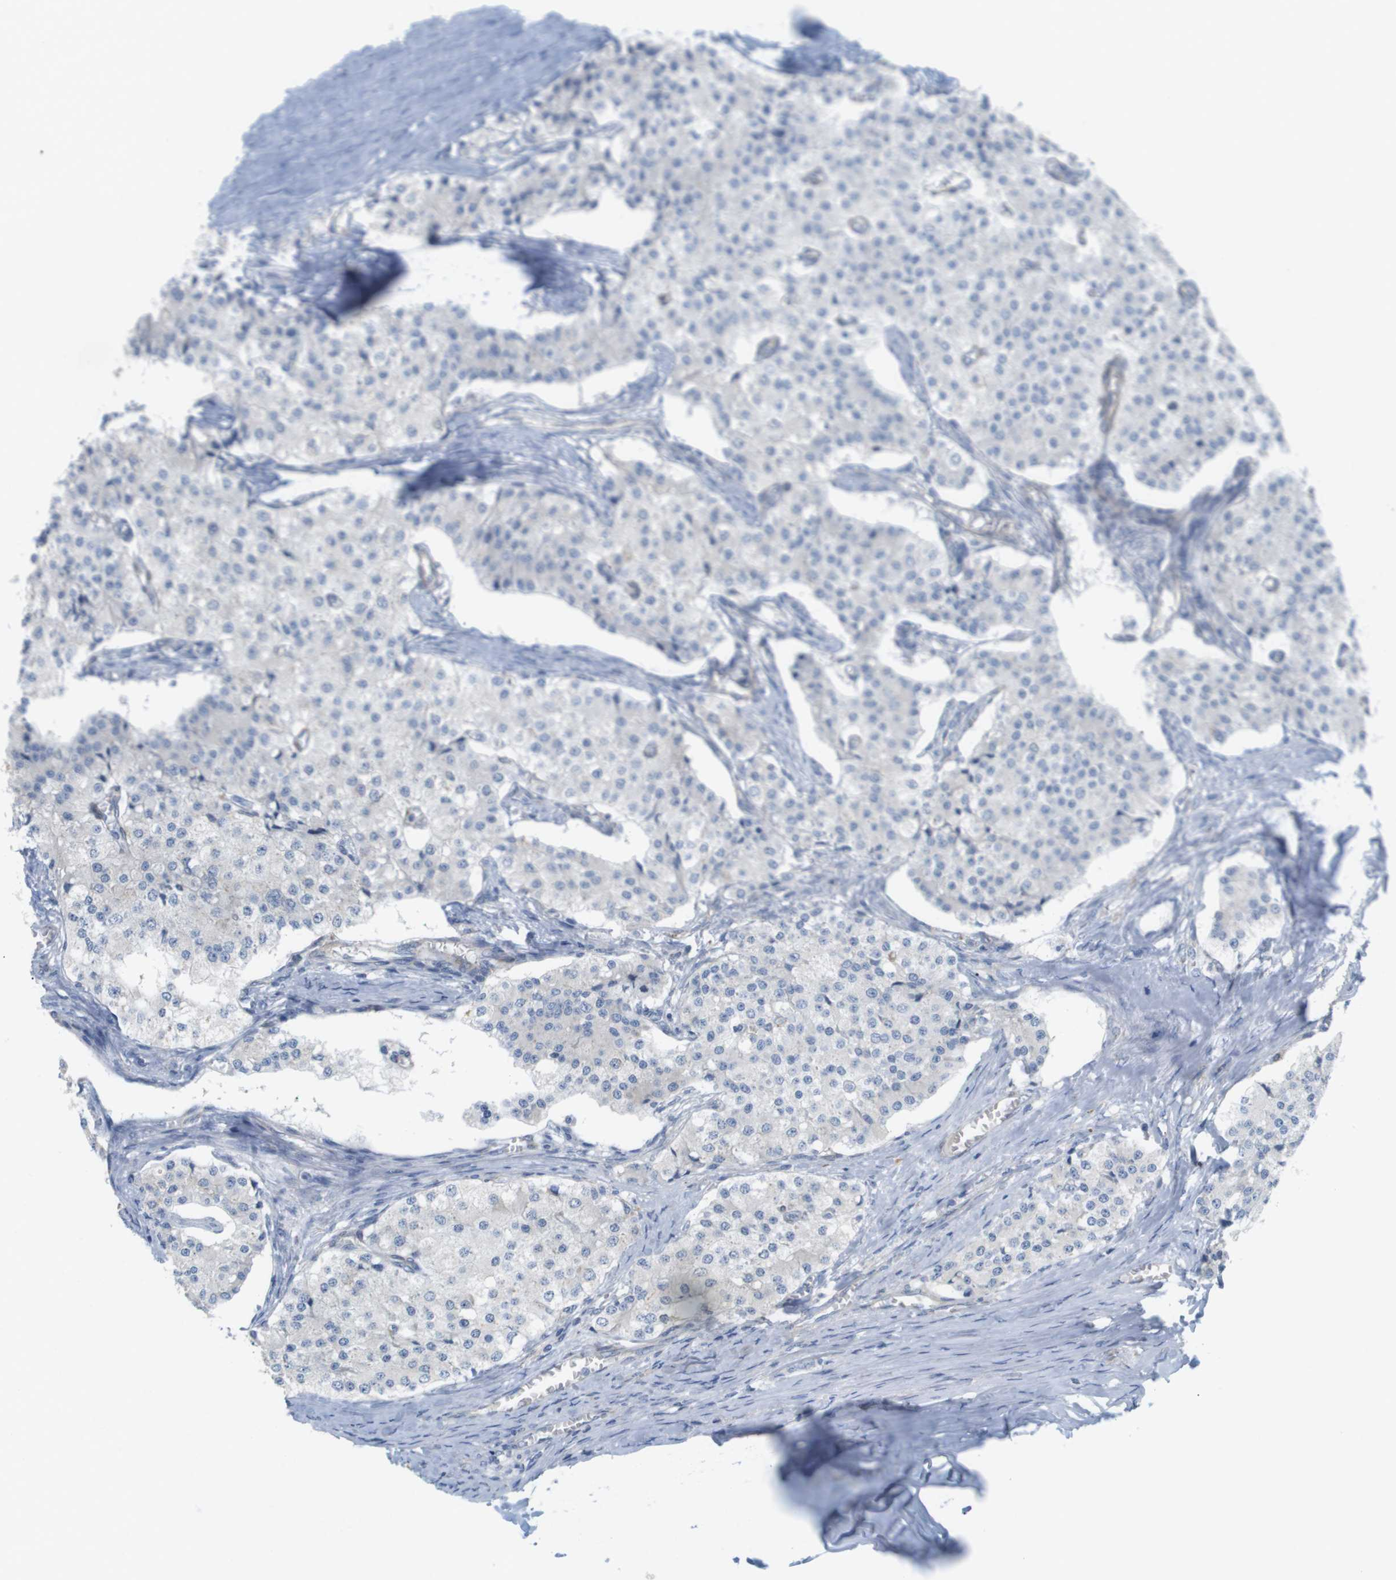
{"staining": {"intensity": "negative", "quantity": "none", "location": "none"}, "tissue": "carcinoid", "cell_type": "Tumor cells", "image_type": "cancer", "snomed": [{"axis": "morphology", "description": "Carcinoid, malignant, NOS"}, {"axis": "topography", "description": "Colon"}], "caption": "Immunohistochemistry micrograph of human carcinoid stained for a protein (brown), which displays no positivity in tumor cells. (Brightfield microscopy of DAB (3,3'-diaminobenzidine) IHC at high magnification).", "gene": "ITPR1", "patient": {"sex": "female", "age": 52}}